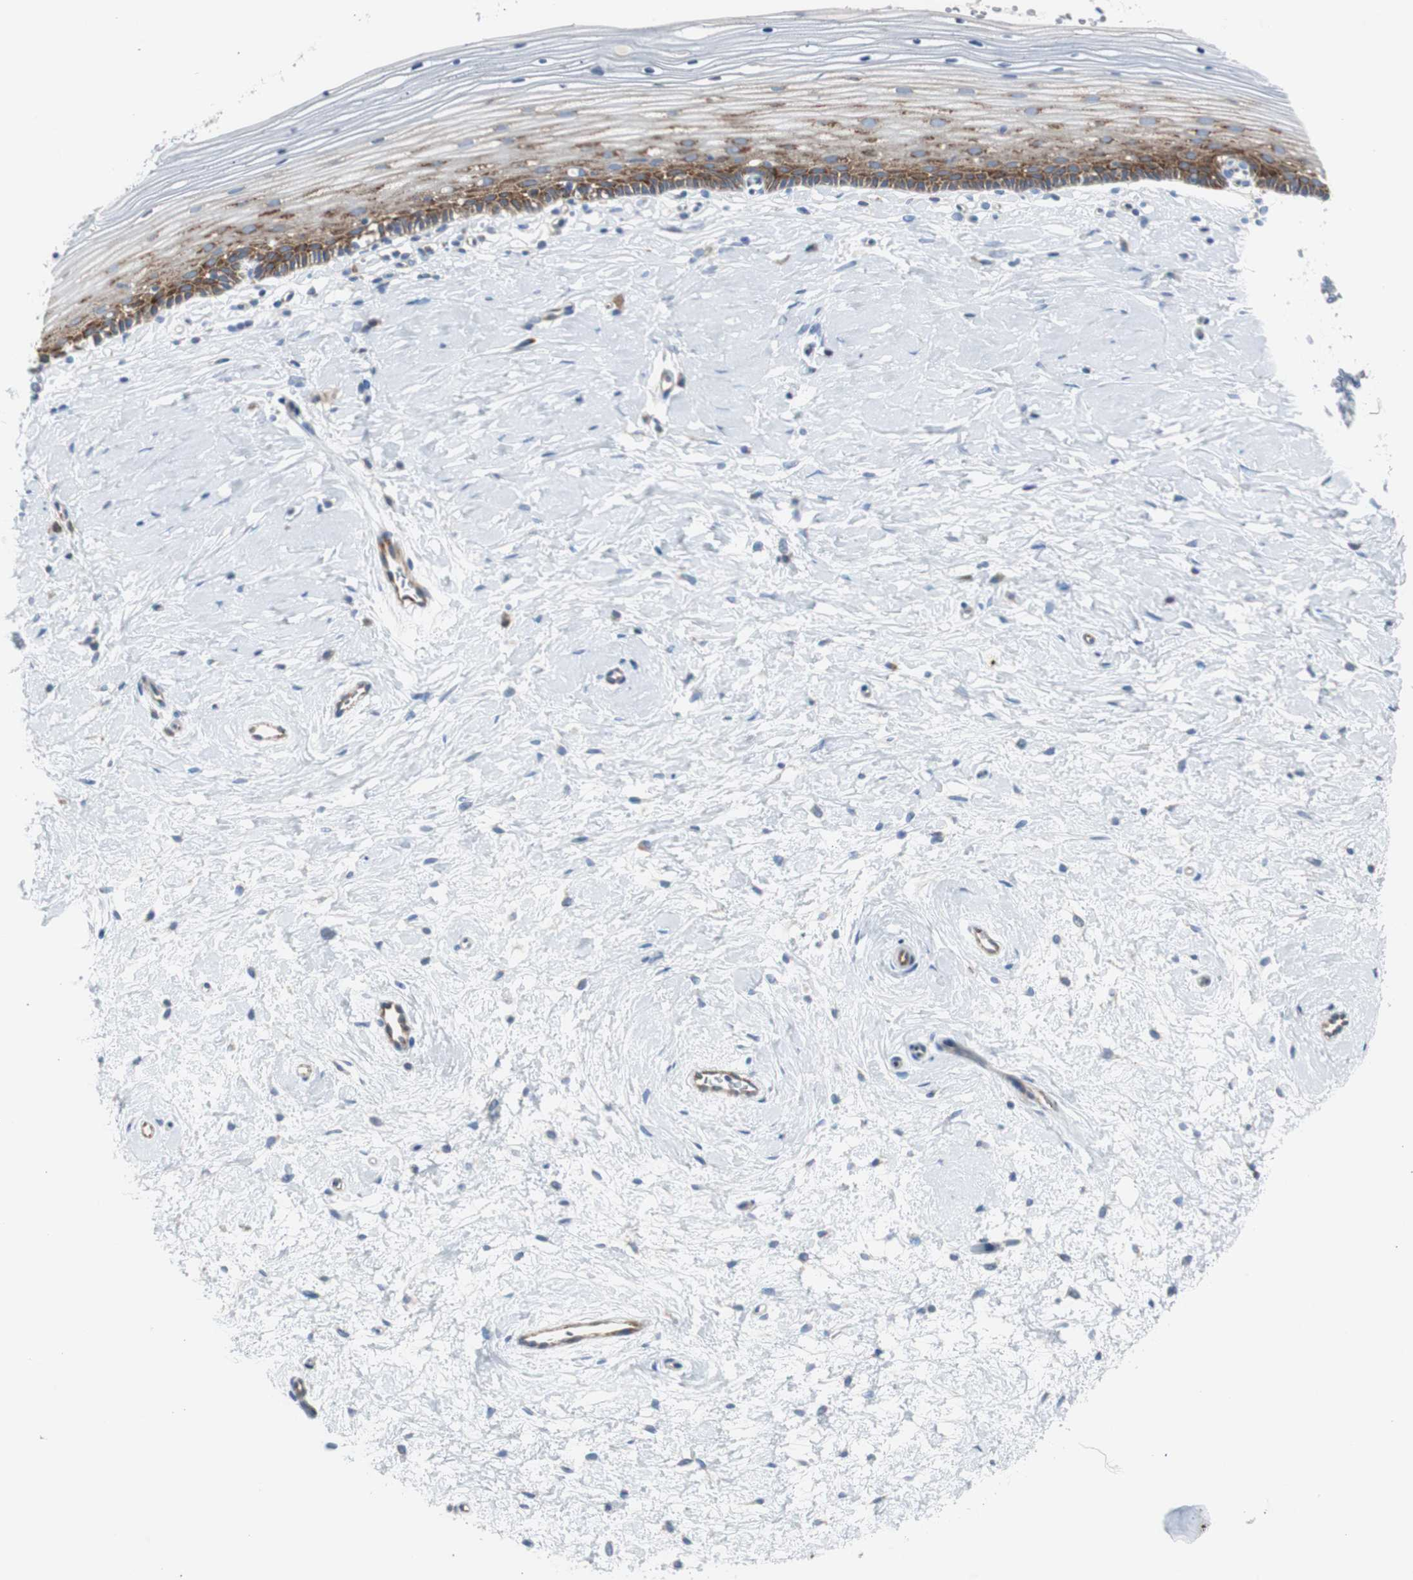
{"staining": {"intensity": "moderate", "quantity": ">75%", "location": "cytoplasmic/membranous"}, "tissue": "cervix", "cell_type": "Glandular cells", "image_type": "normal", "snomed": [{"axis": "morphology", "description": "Normal tissue, NOS"}, {"axis": "topography", "description": "Cervix"}], "caption": "An image of human cervix stained for a protein exhibits moderate cytoplasmic/membranous brown staining in glandular cells. Immunohistochemistry (ihc) stains the protein in brown and the nuclei are stained blue.", "gene": "RPS12", "patient": {"sex": "female", "age": 39}}